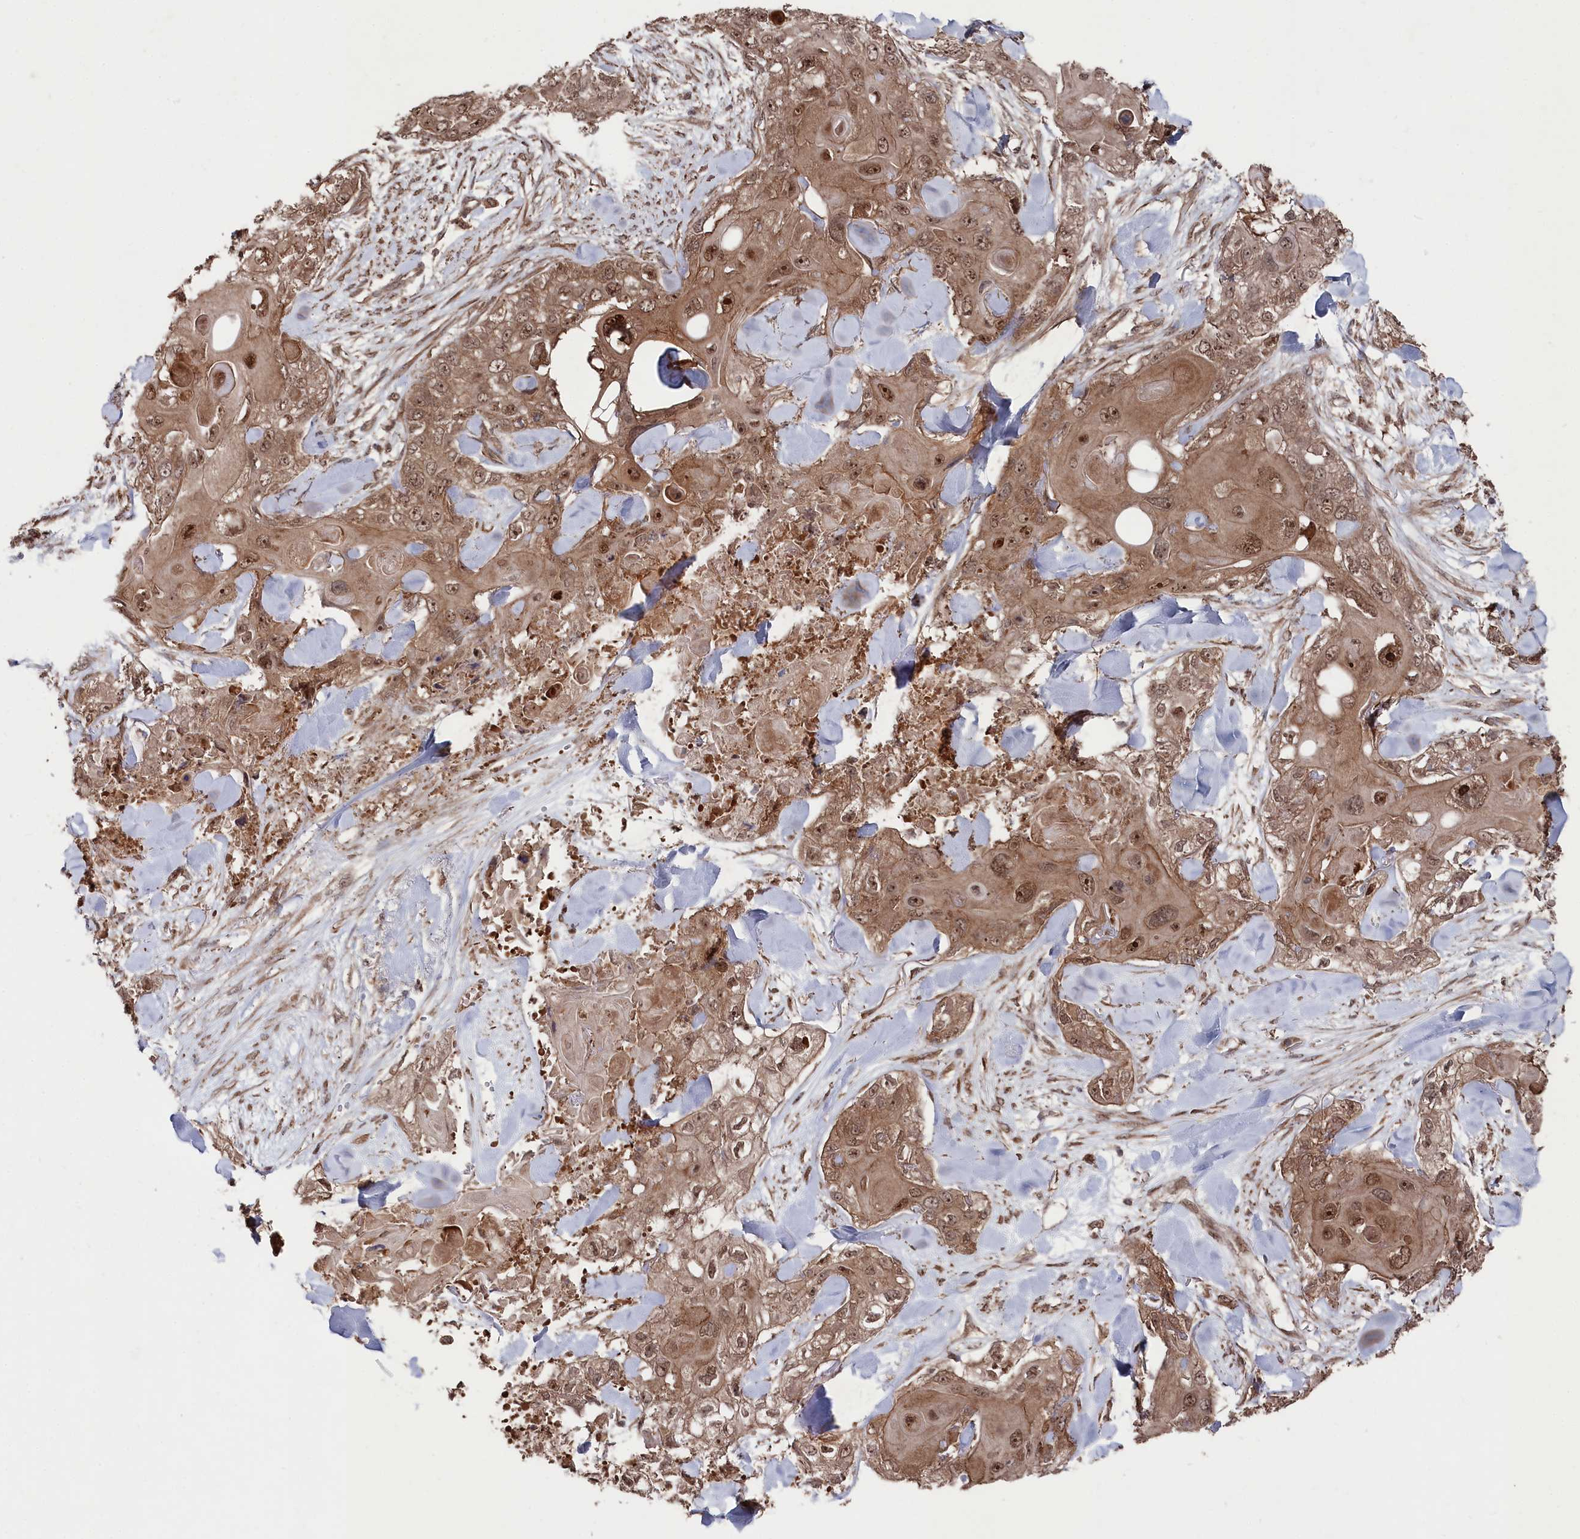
{"staining": {"intensity": "moderate", "quantity": ">75%", "location": "cytoplasmic/membranous,nuclear"}, "tissue": "skin cancer", "cell_type": "Tumor cells", "image_type": "cancer", "snomed": [{"axis": "morphology", "description": "Normal tissue, NOS"}, {"axis": "morphology", "description": "Squamous cell carcinoma, NOS"}, {"axis": "topography", "description": "Skin"}], "caption": "DAB (3,3'-diaminobenzidine) immunohistochemical staining of human skin cancer (squamous cell carcinoma) displays moderate cytoplasmic/membranous and nuclear protein positivity in approximately >75% of tumor cells.", "gene": "BORCS7", "patient": {"sex": "male", "age": 72}}